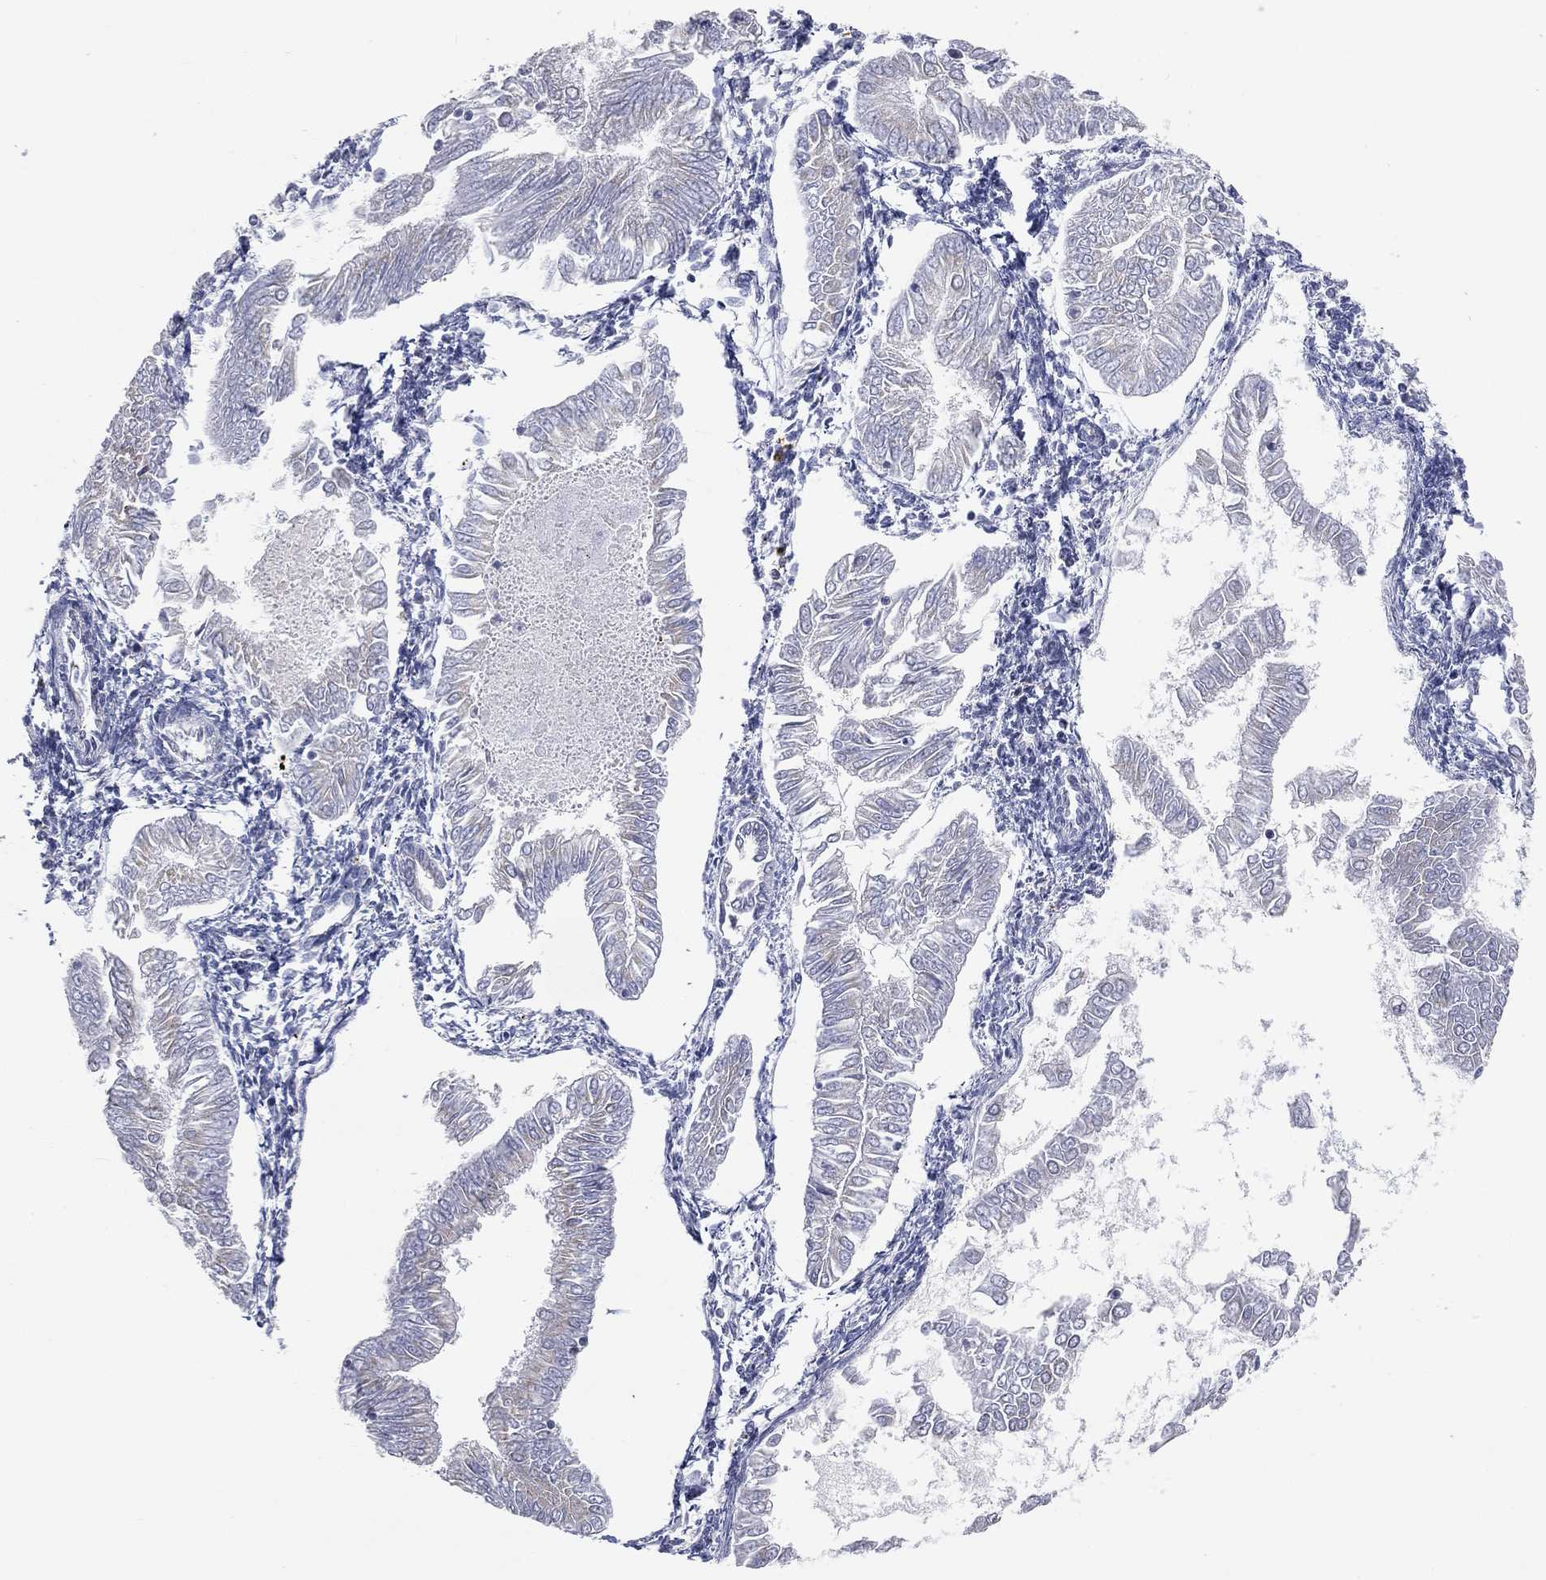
{"staining": {"intensity": "negative", "quantity": "none", "location": "none"}, "tissue": "endometrial cancer", "cell_type": "Tumor cells", "image_type": "cancer", "snomed": [{"axis": "morphology", "description": "Adenocarcinoma, NOS"}, {"axis": "topography", "description": "Endometrium"}], "caption": "Tumor cells are negative for protein expression in human endometrial adenocarcinoma.", "gene": "TICAM1", "patient": {"sex": "female", "age": 53}}